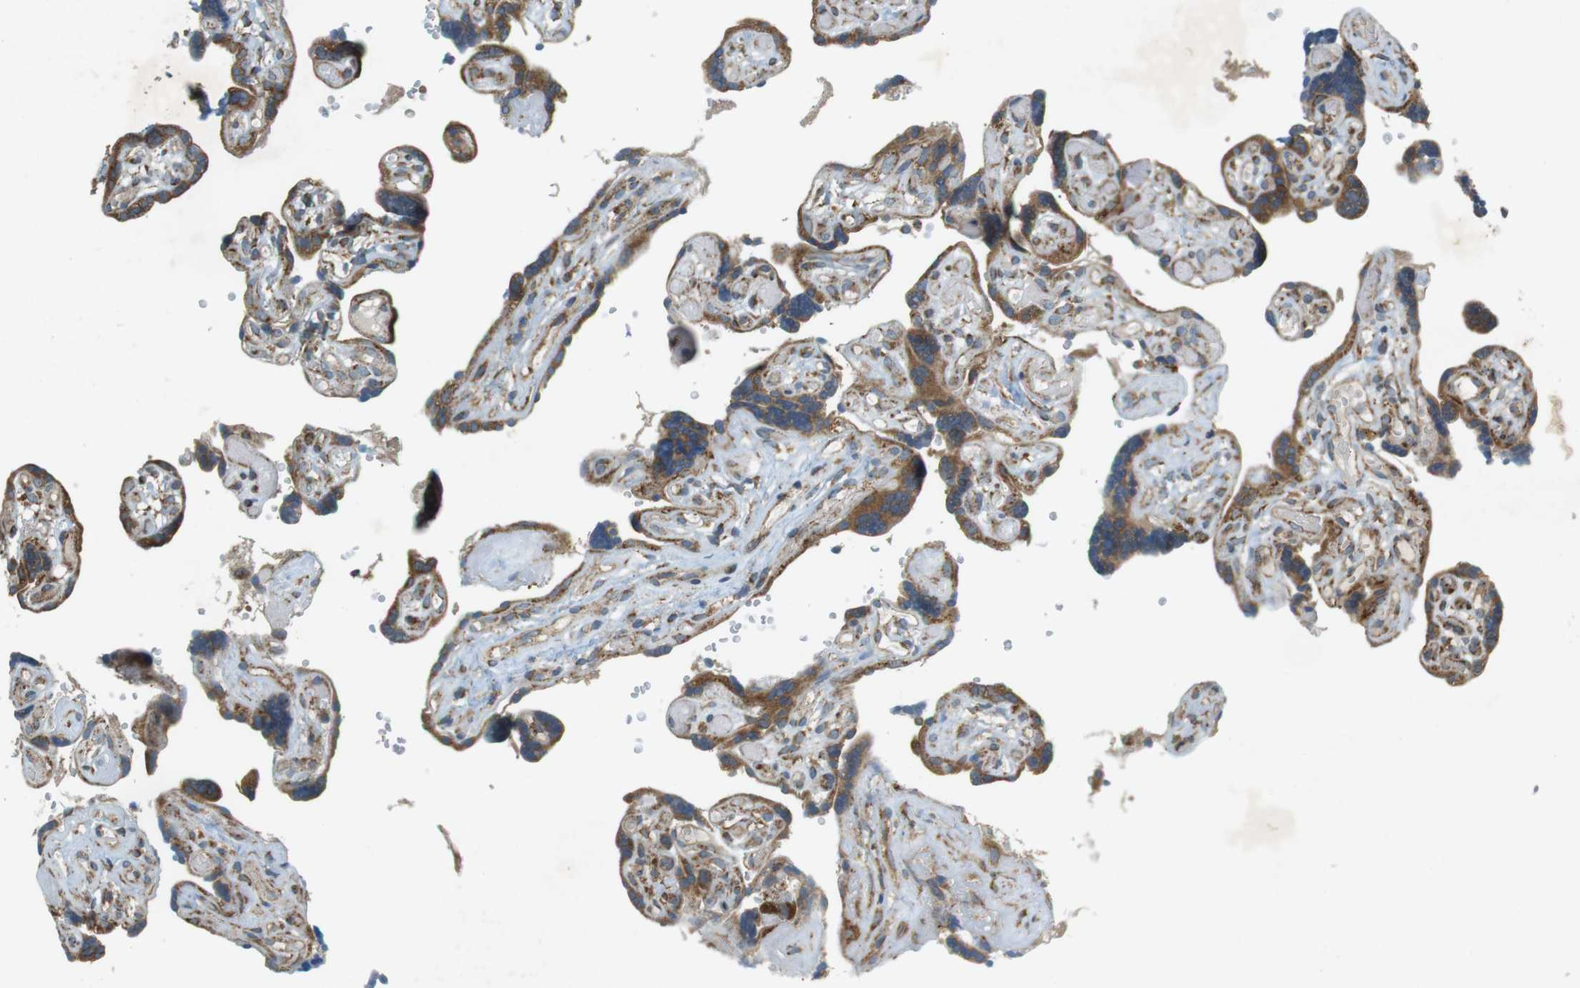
{"staining": {"intensity": "moderate", "quantity": ">75%", "location": "cytoplasmic/membranous"}, "tissue": "placenta", "cell_type": "Trophoblastic cells", "image_type": "normal", "snomed": [{"axis": "morphology", "description": "Normal tissue, NOS"}, {"axis": "topography", "description": "Placenta"}], "caption": "This is an image of immunohistochemistry staining of benign placenta, which shows moderate staining in the cytoplasmic/membranous of trophoblastic cells.", "gene": "SLC41A1", "patient": {"sex": "female", "age": 30}}